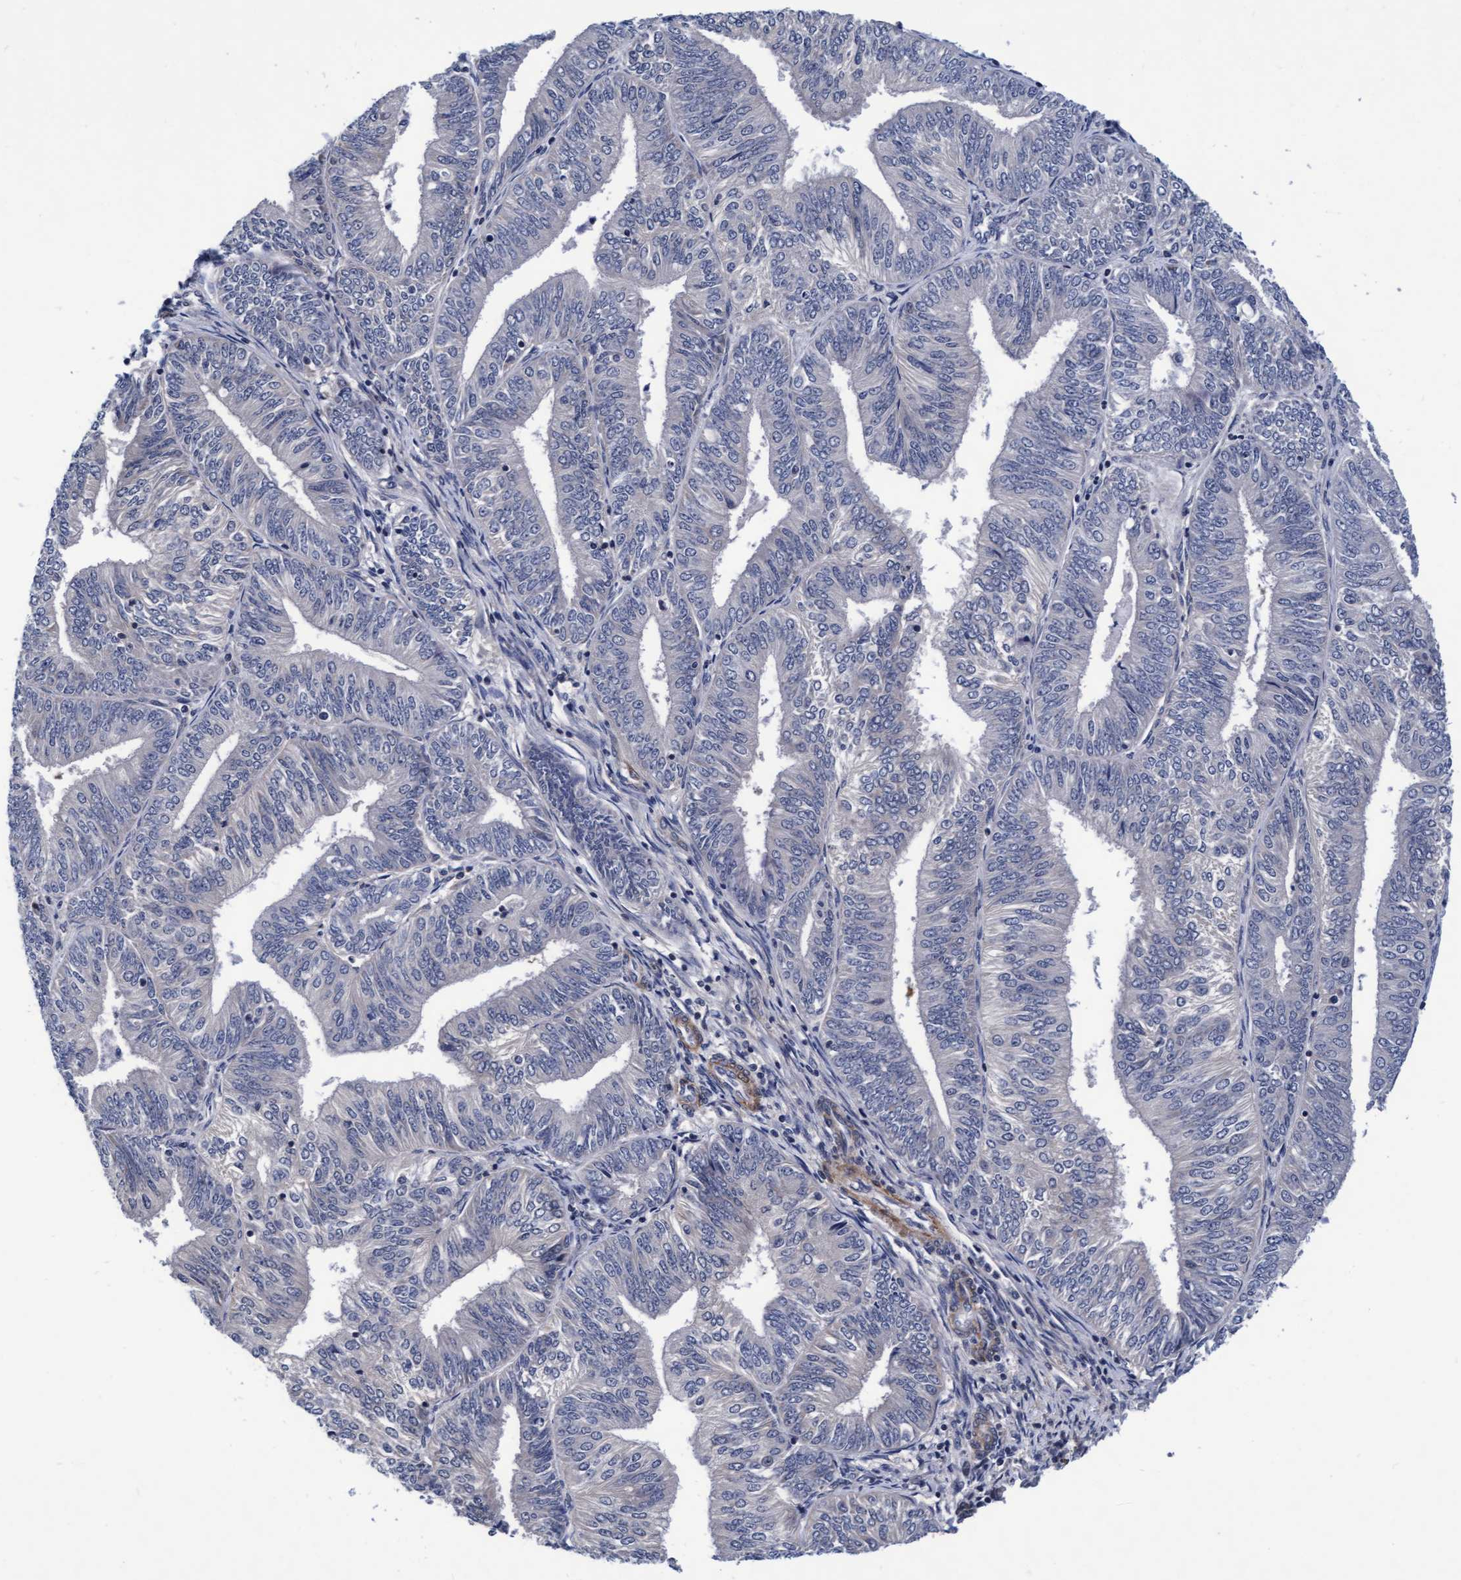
{"staining": {"intensity": "negative", "quantity": "none", "location": "none"}, "tissue": "endometrial cancer", "cell_type": "Tumor cells", "image_type": "cancer", "snomed": [{"axis": "morphology", "description": "Adenocarcinoma, NOS"}, {"axis": "topography", "description": "Endometrium"}], "caption": "Endometrial adenocarcinoma stained for a protein using IHC displays no expression tumor cells.", "gene": "EFCAB13", "patient": {"sex": "female", "age": 58}}